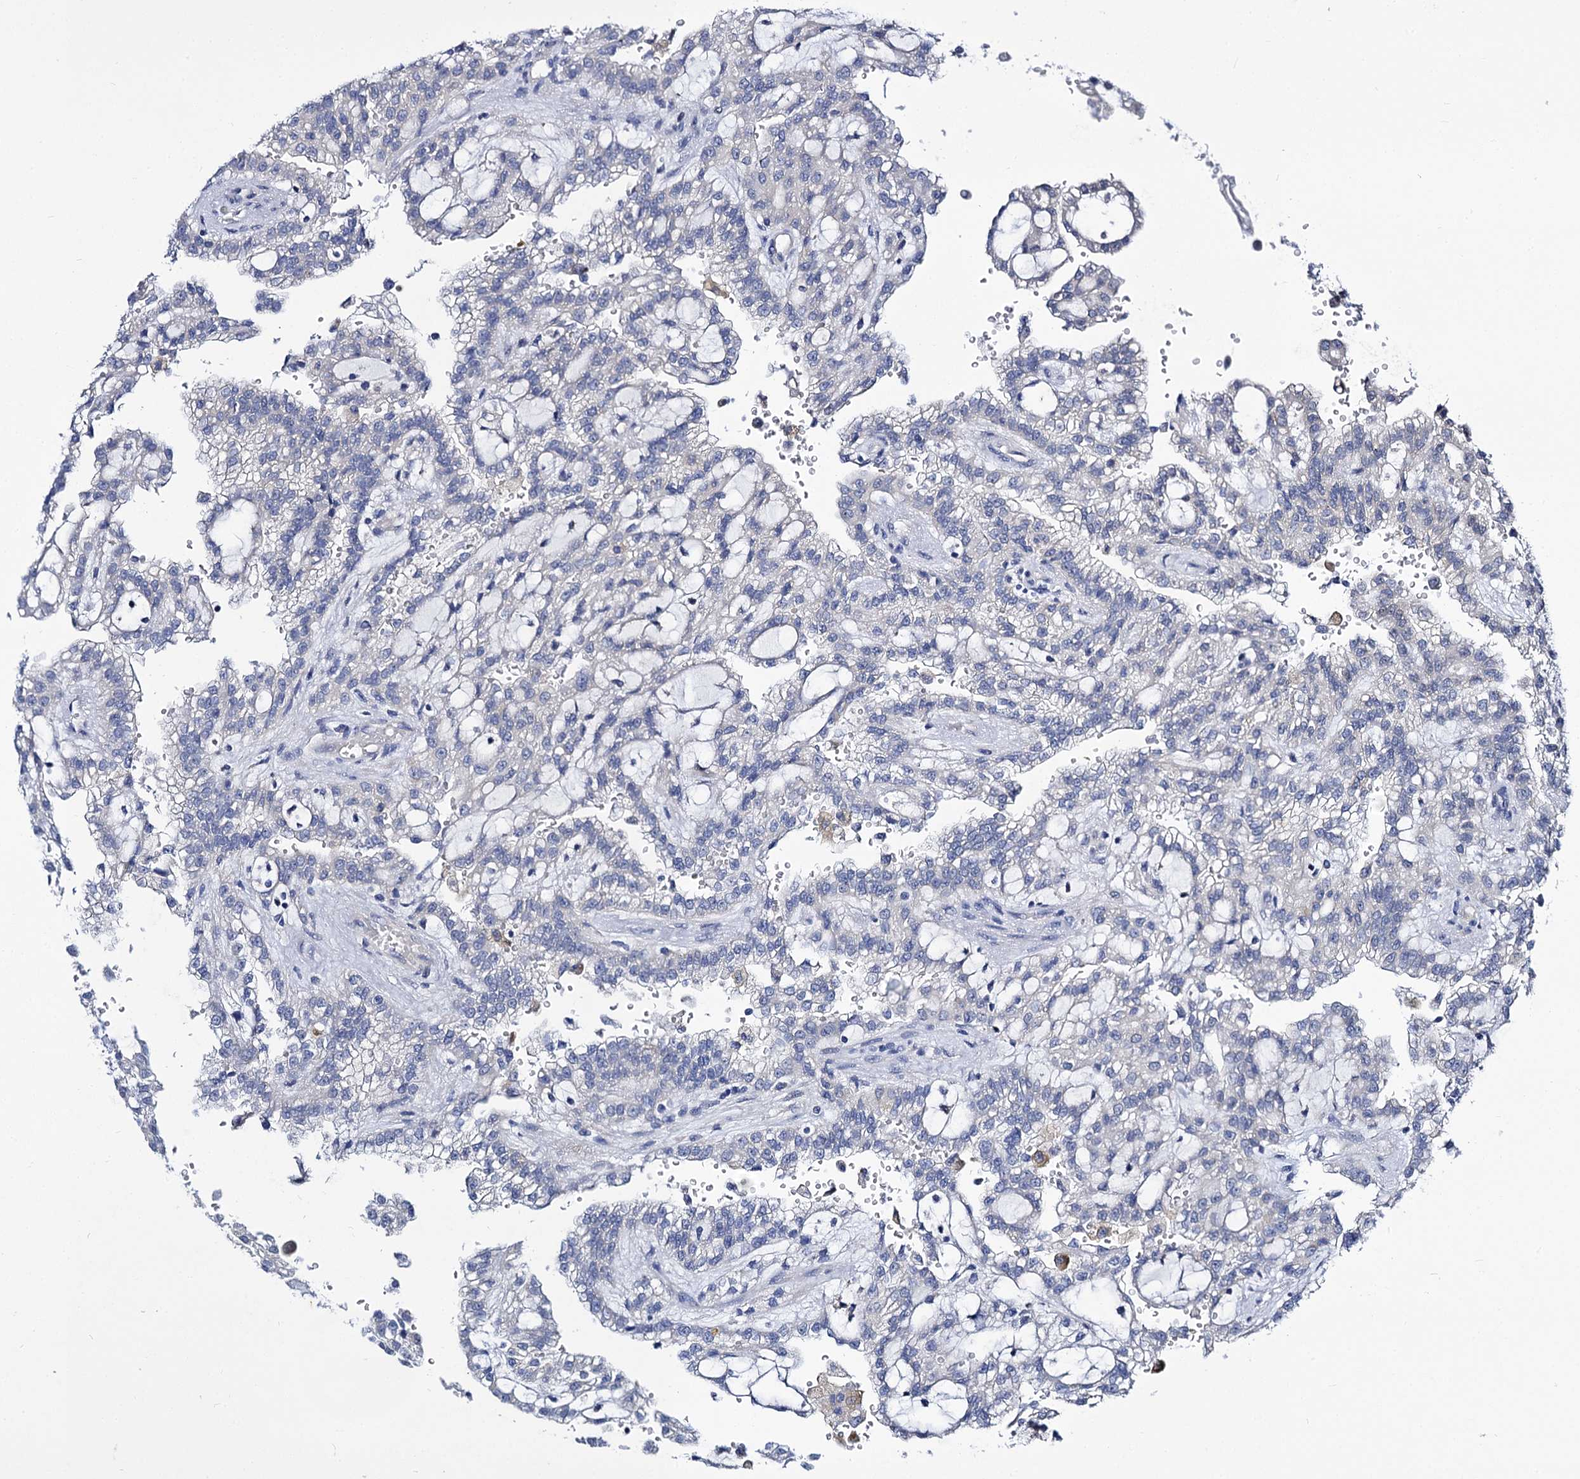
{"staining": {"intensity": "negative", "quantity": "none", "location": "none"}, "tissue": "renal cancer", "cell_type": "Tumor cells", "image_type": "cancer", "snomed": [{"axis": "morphology", "description": "Adenocarcinoma, NOS"}, {"axis": "topography", "description": "Kidney"}], "caption": "Tumor cells are negative for brown protein staining in renal cancer. The staining was performed using DAB (3,3'-diaminobenzidine) to visualize the protein expression in brown, while the nuclei were stained in blue with hematoxylin (Magnification: 20x).", "gene": "PANX2", "patient": {"sex": "male", "age": 63}}